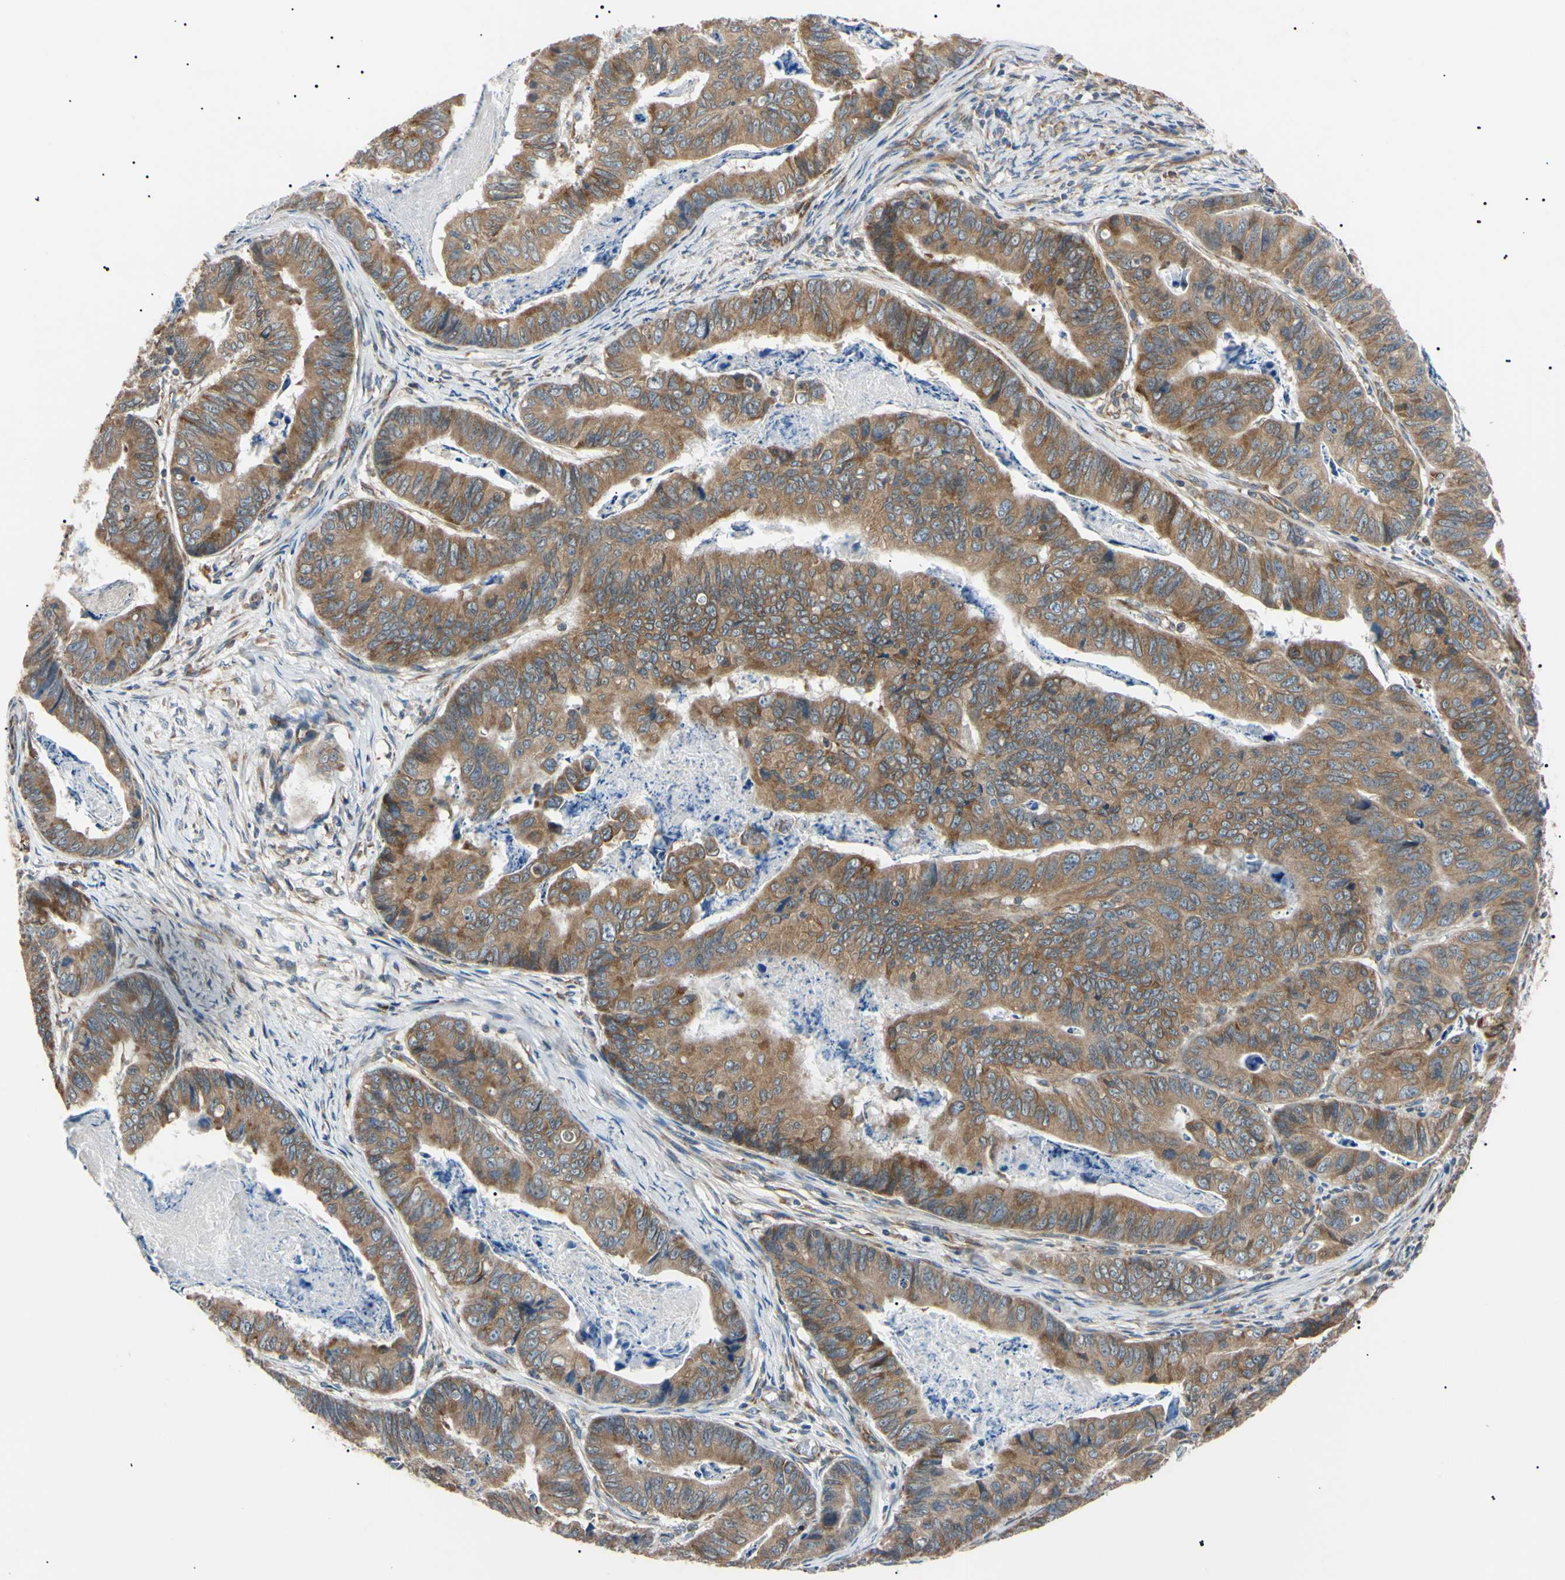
{"staining": {"intensity": "moderate", "quantity": ">75%", "location": "cytoplasmic/membranous"}, "tissue": "stomach cancer", "cell_type": "Tumor cells", "image_type": "cancer", "snomed": [{"axis": "morphology", "description": "Adenocarcinoma, NOS"}, {"axis": "topography", "description": "Stomach, lower"}], "caption": "Stomach cancer (adenocarcinoma) stained with immunohistochemistry (IHC) exhibits moderate cytoplasmic/membranous positivity in about >75% of tumor cells.", "gene": "VAPA", "patient": {"sex": "male", "age": 77}}